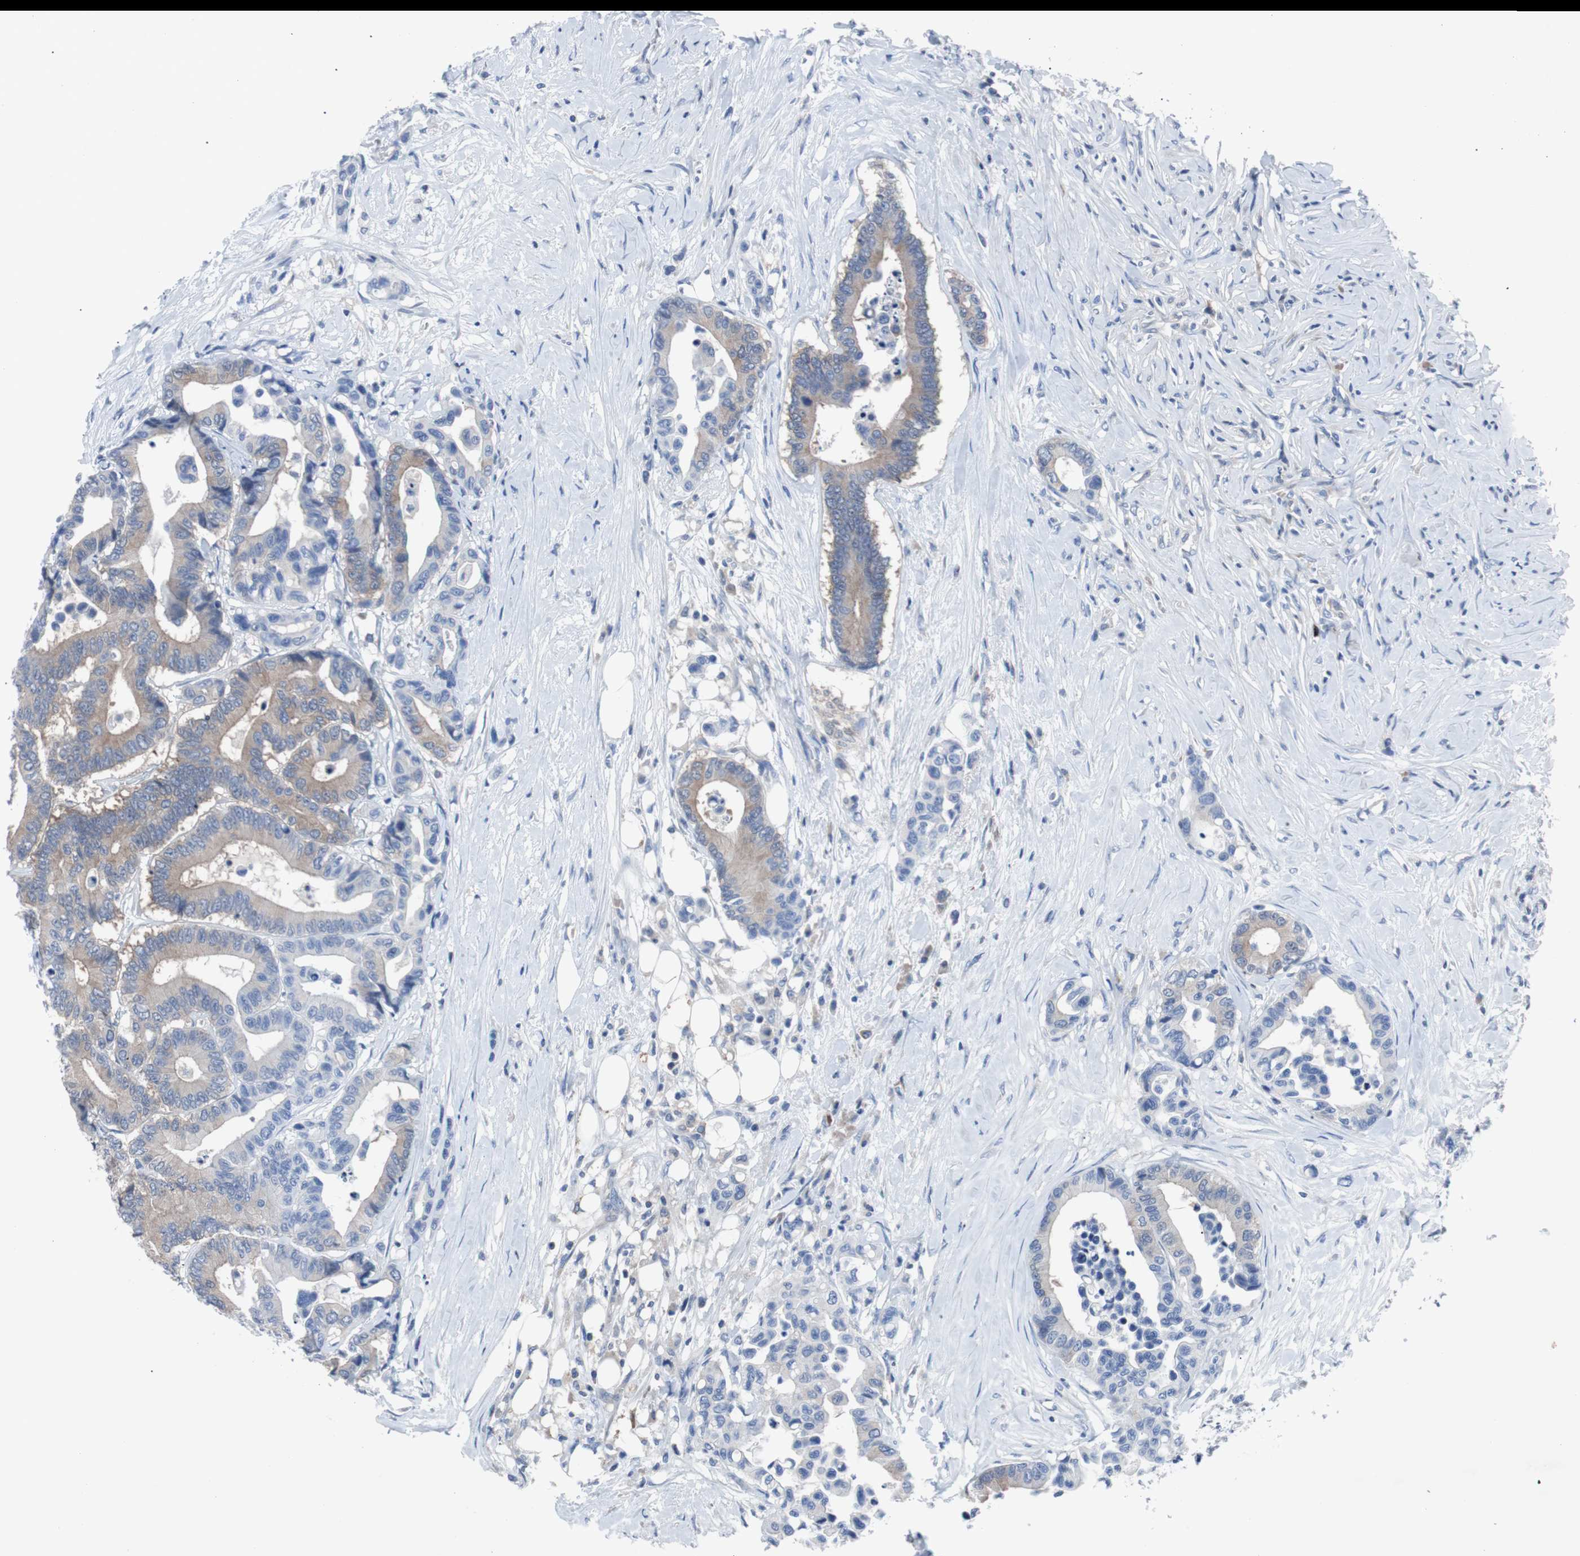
{"staining": {"intensity": "moderate", "quantity": "25%-75%", "location": "cytoplasmic/membranous"}, "tissue": "colorectal cancer", "cell_type": "Tumor cells", "image_type": "cancer", "snomed": [{"axis": "morphology", "description": "Normal tissue, NOS"}, {"axis": "morphology", "description": "Adenocarcinoma, NOS"}, {"axis": "topography", "description": "Colon"}], "caption": "Colorectal adenocarcinoma was stained to show a protein in brown. There is medium levels of moderate cytoplasmic/membranous staining in about 25%-75% of tumor cells.", "gene": "EEF2K", "patient": {"sex": "male", "age": 82}}